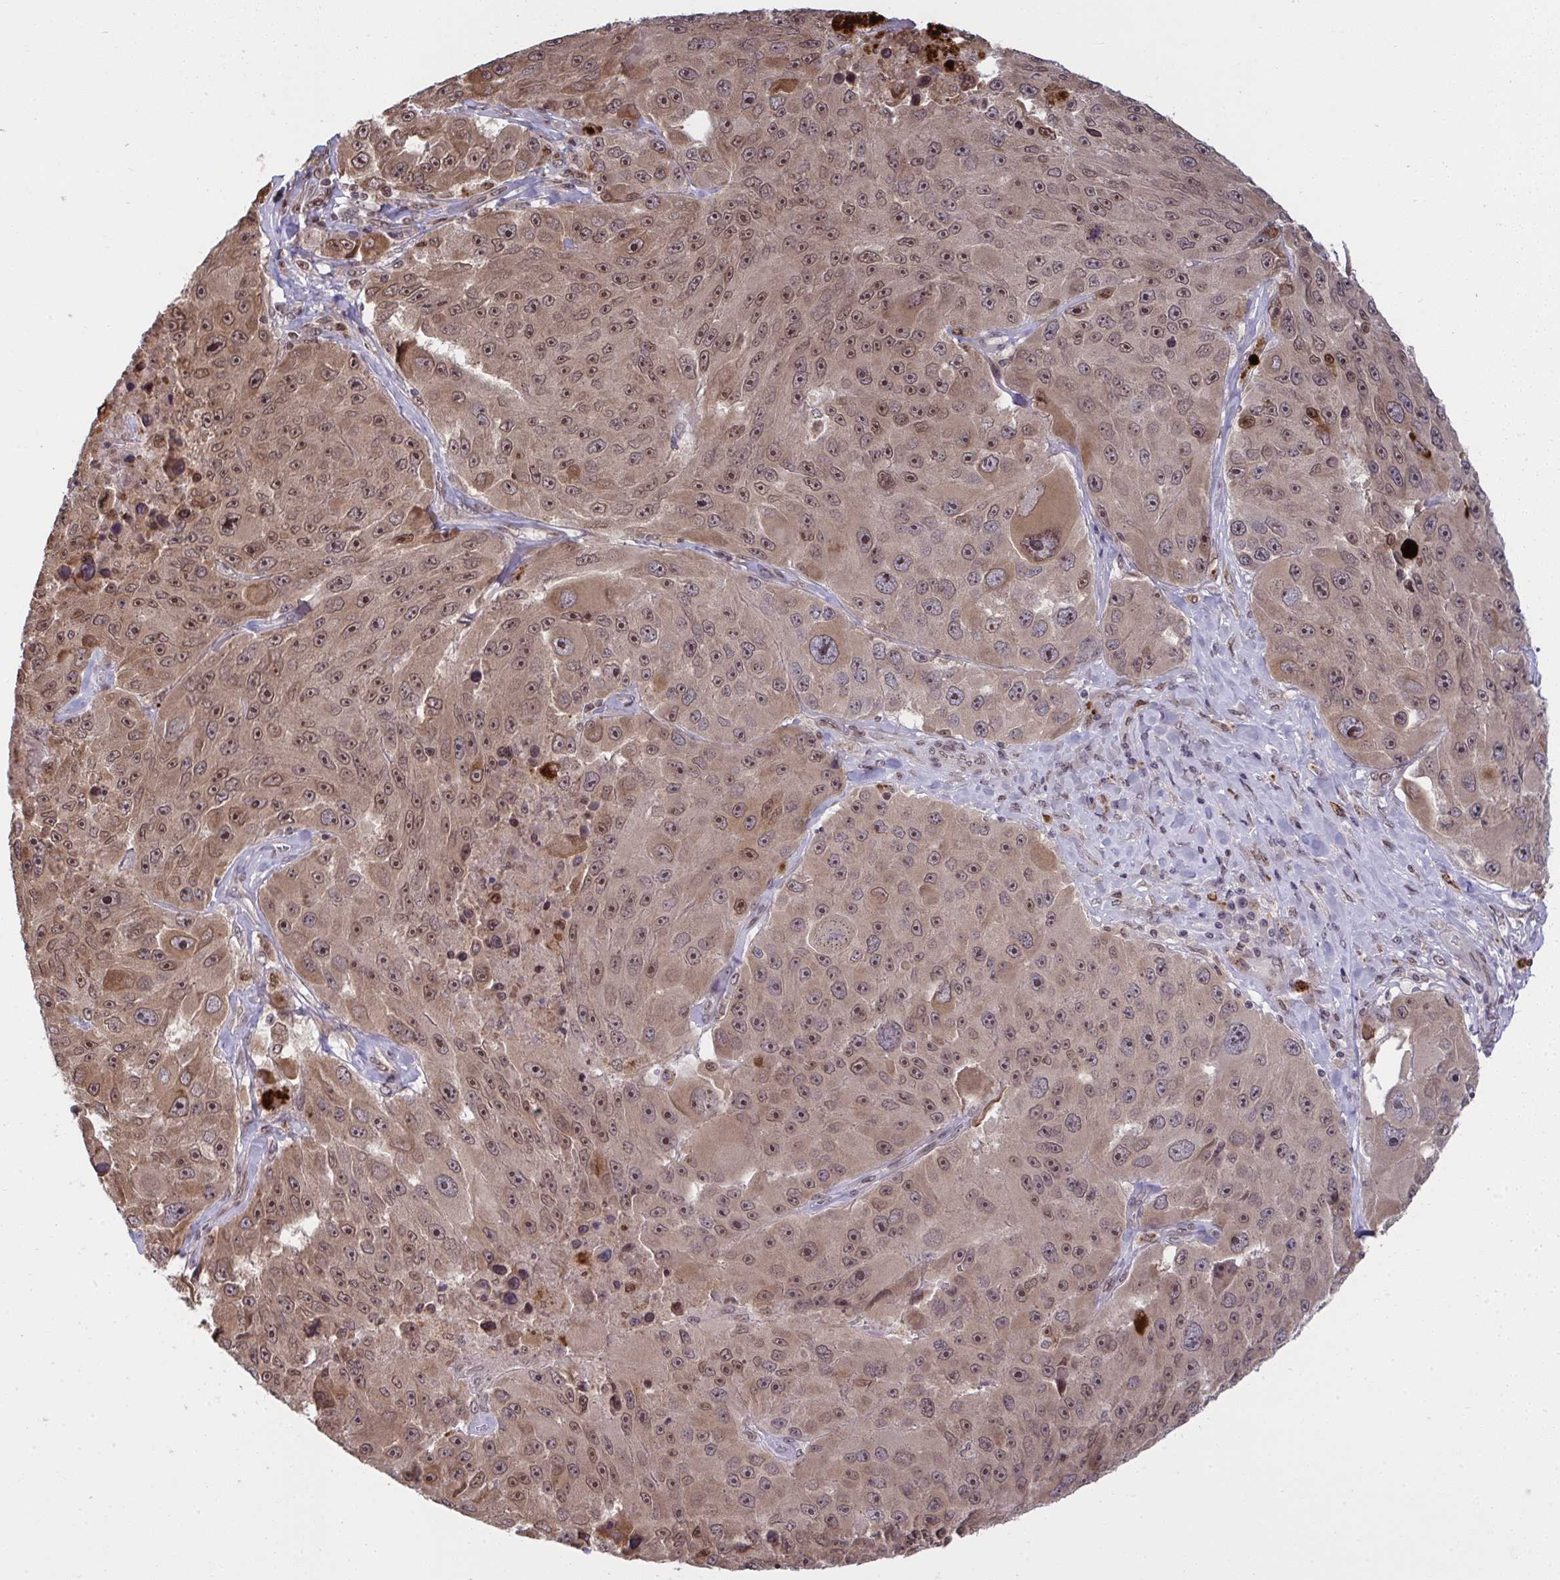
{"staining": {"intensity": "moderate", "quantity": ">75%", "location": "cytoplasmic/membranous,nuclear"}, "tissue": "melanoma", "cell_type": "Tumor cells", "image_type": "cancer", "snomed": [{"axis": "morphology", "description": "Malignant melanoma, Metastatic site"}, {"axis": "topography", "description": "Lymph node"}], "caption": "Moderate cytoplasmic/membranous and nuclear positivity for a protein is identified in about >75% of tumor cells of melanoma using immunohistochemistry (IHC).", "gene": "UXT", "patient": {"sex": "male", "age": 62}}